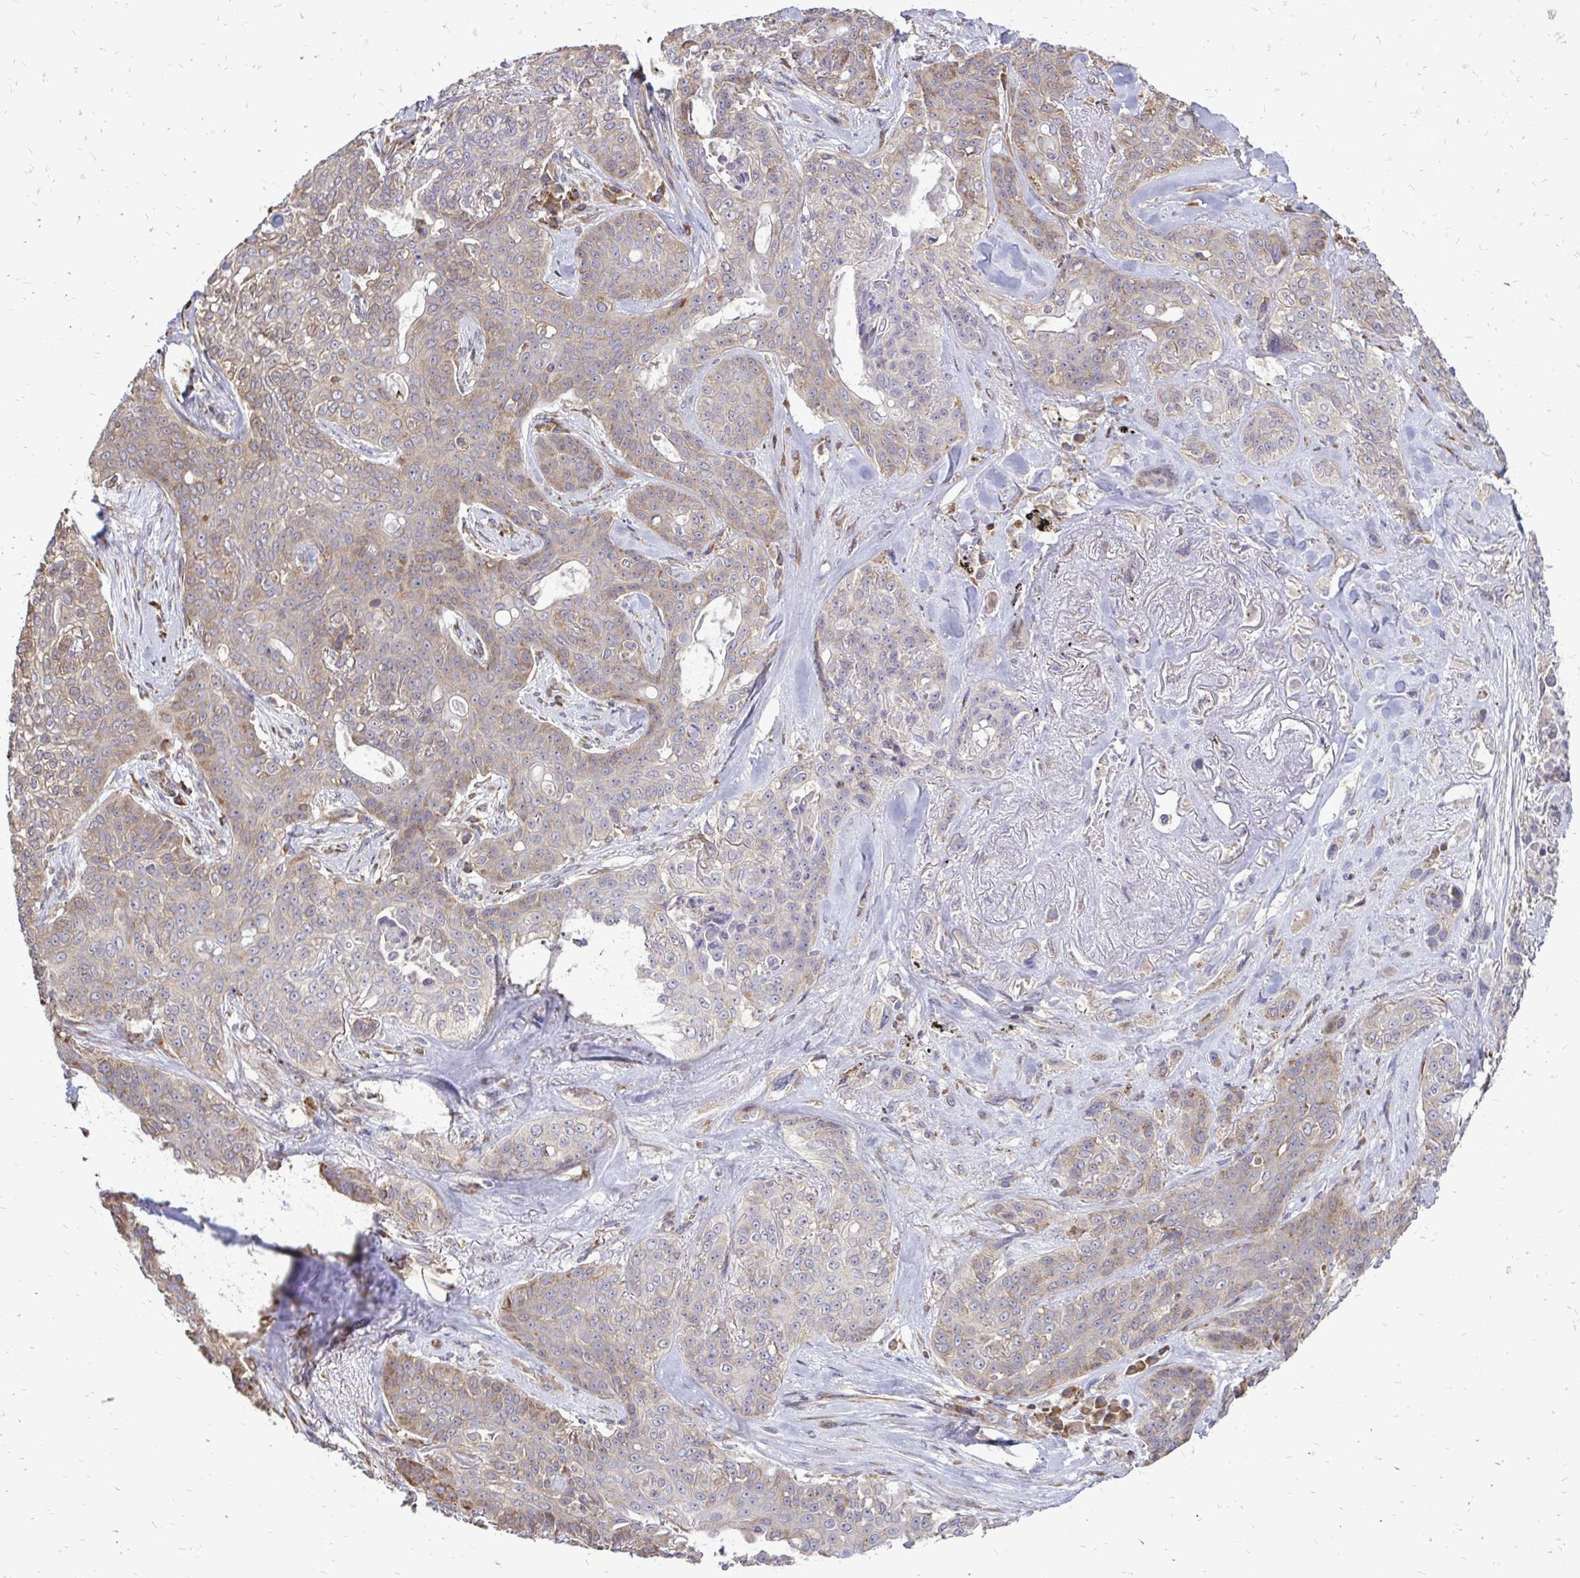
{"staining": {"intensity": "weak", "quantity": "25%-75%", "location": "cytoplasmic/membranous"}, "tissue": "lung cancer", "cell_type": "Tumor cells", "image_type": "cancer", "snomed": [{"axis": "morphology", "description": "Squamous cell carcinoma, NOS"}, {"axis": "topography", "description": "Lung"}], "caption": "Protein expression analysis of squamous cell carcinoma (lung) reveals weak cytoplasmic/membranous staining in approximately 25%-75% of tumor cells.", "gene": "RPS3", "patient": {"sex": "female", "age": 70}}